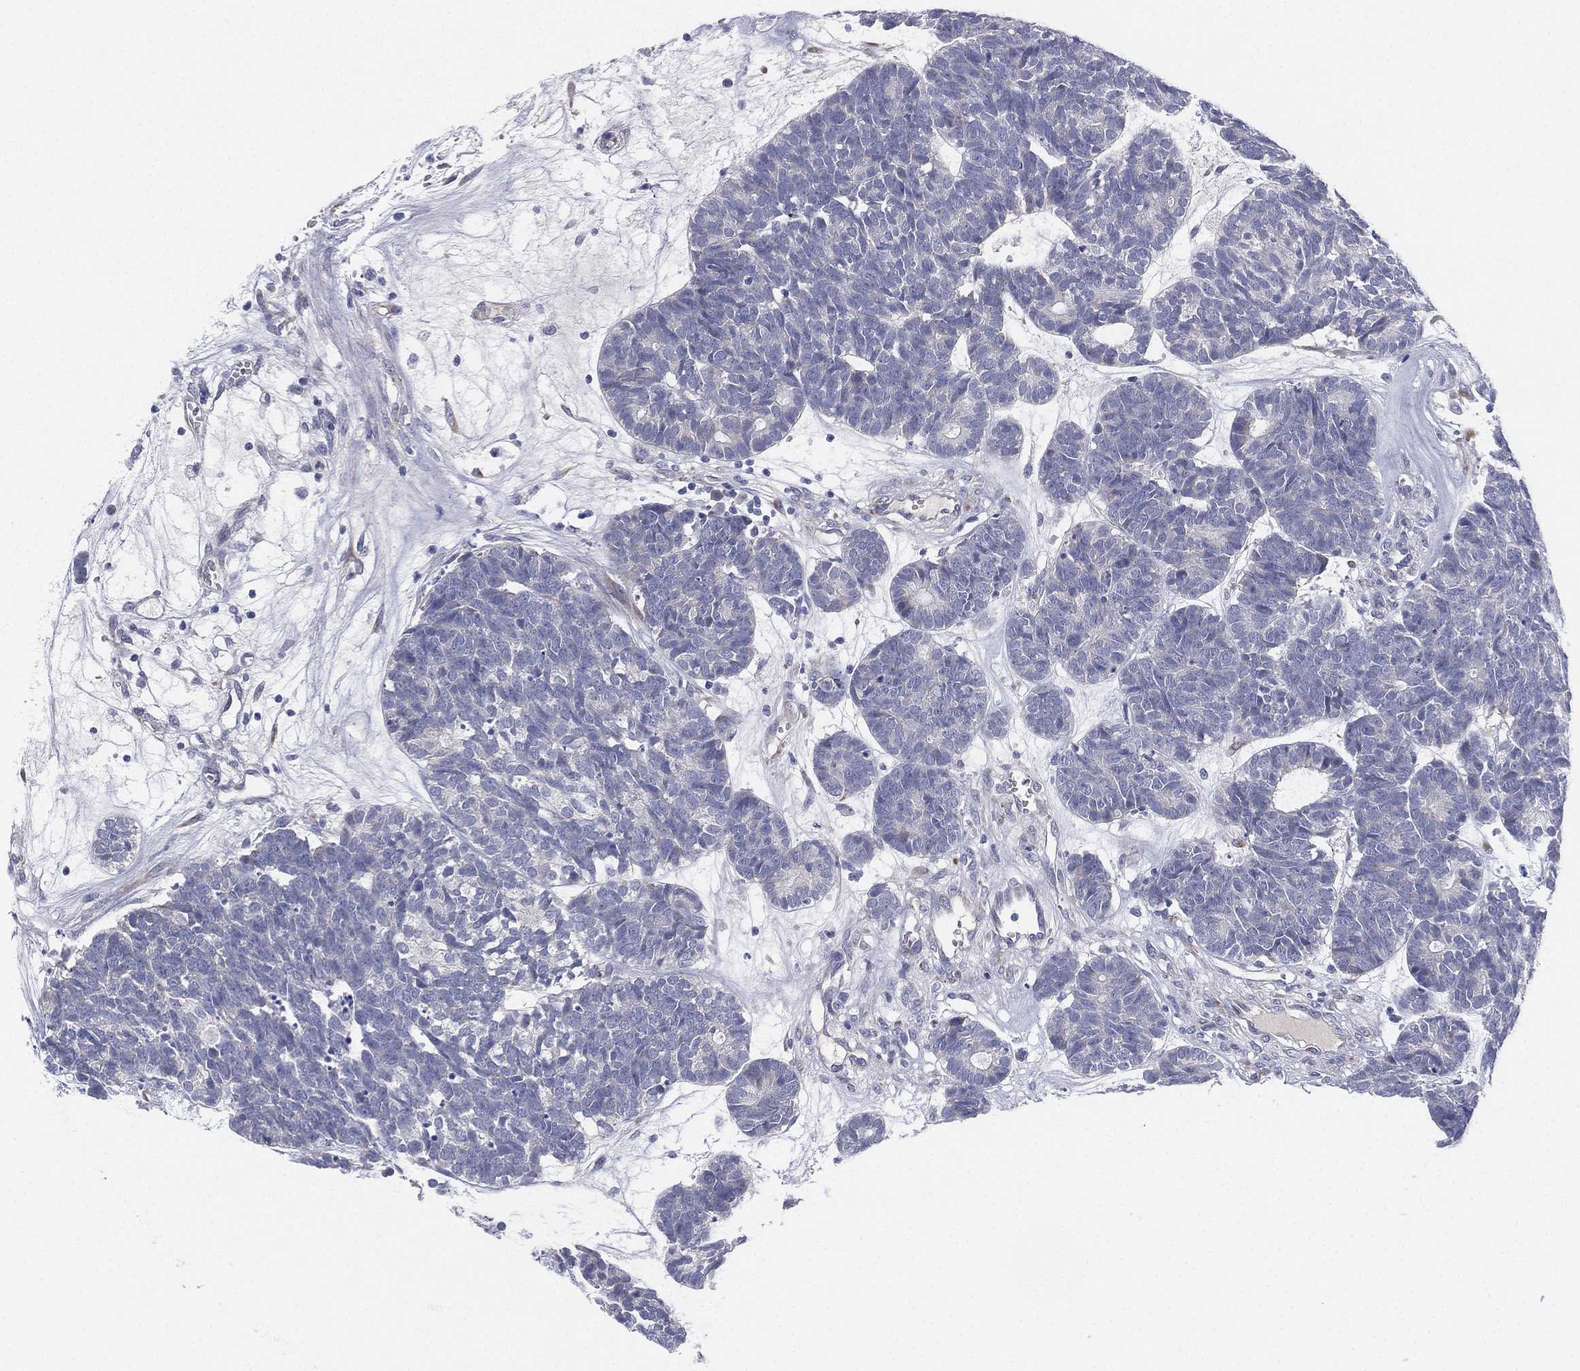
{"staining": {"intensity": "negative", "quantity": "none", "location": "none"}, "tissue": "head and neck cancer", "cell_type": "Tumor cells", "image_type": "cancer", "snomed": [{"axis": "morphology", "description": "Adenocarcinoma, NOS"}, {"axis": "topography", "description": "Head-Neck"}], "caption": "This is a photomicrograph of immunohistochemistry staining of head and neck cancer (adenocarcinoma), which shows no positivity in tumor cells. (DAB (3,3'-diaminobenzidine) IHC, high magnification).", "gene": "MLF1", "patient": {"sex": "female", "age": 81}}